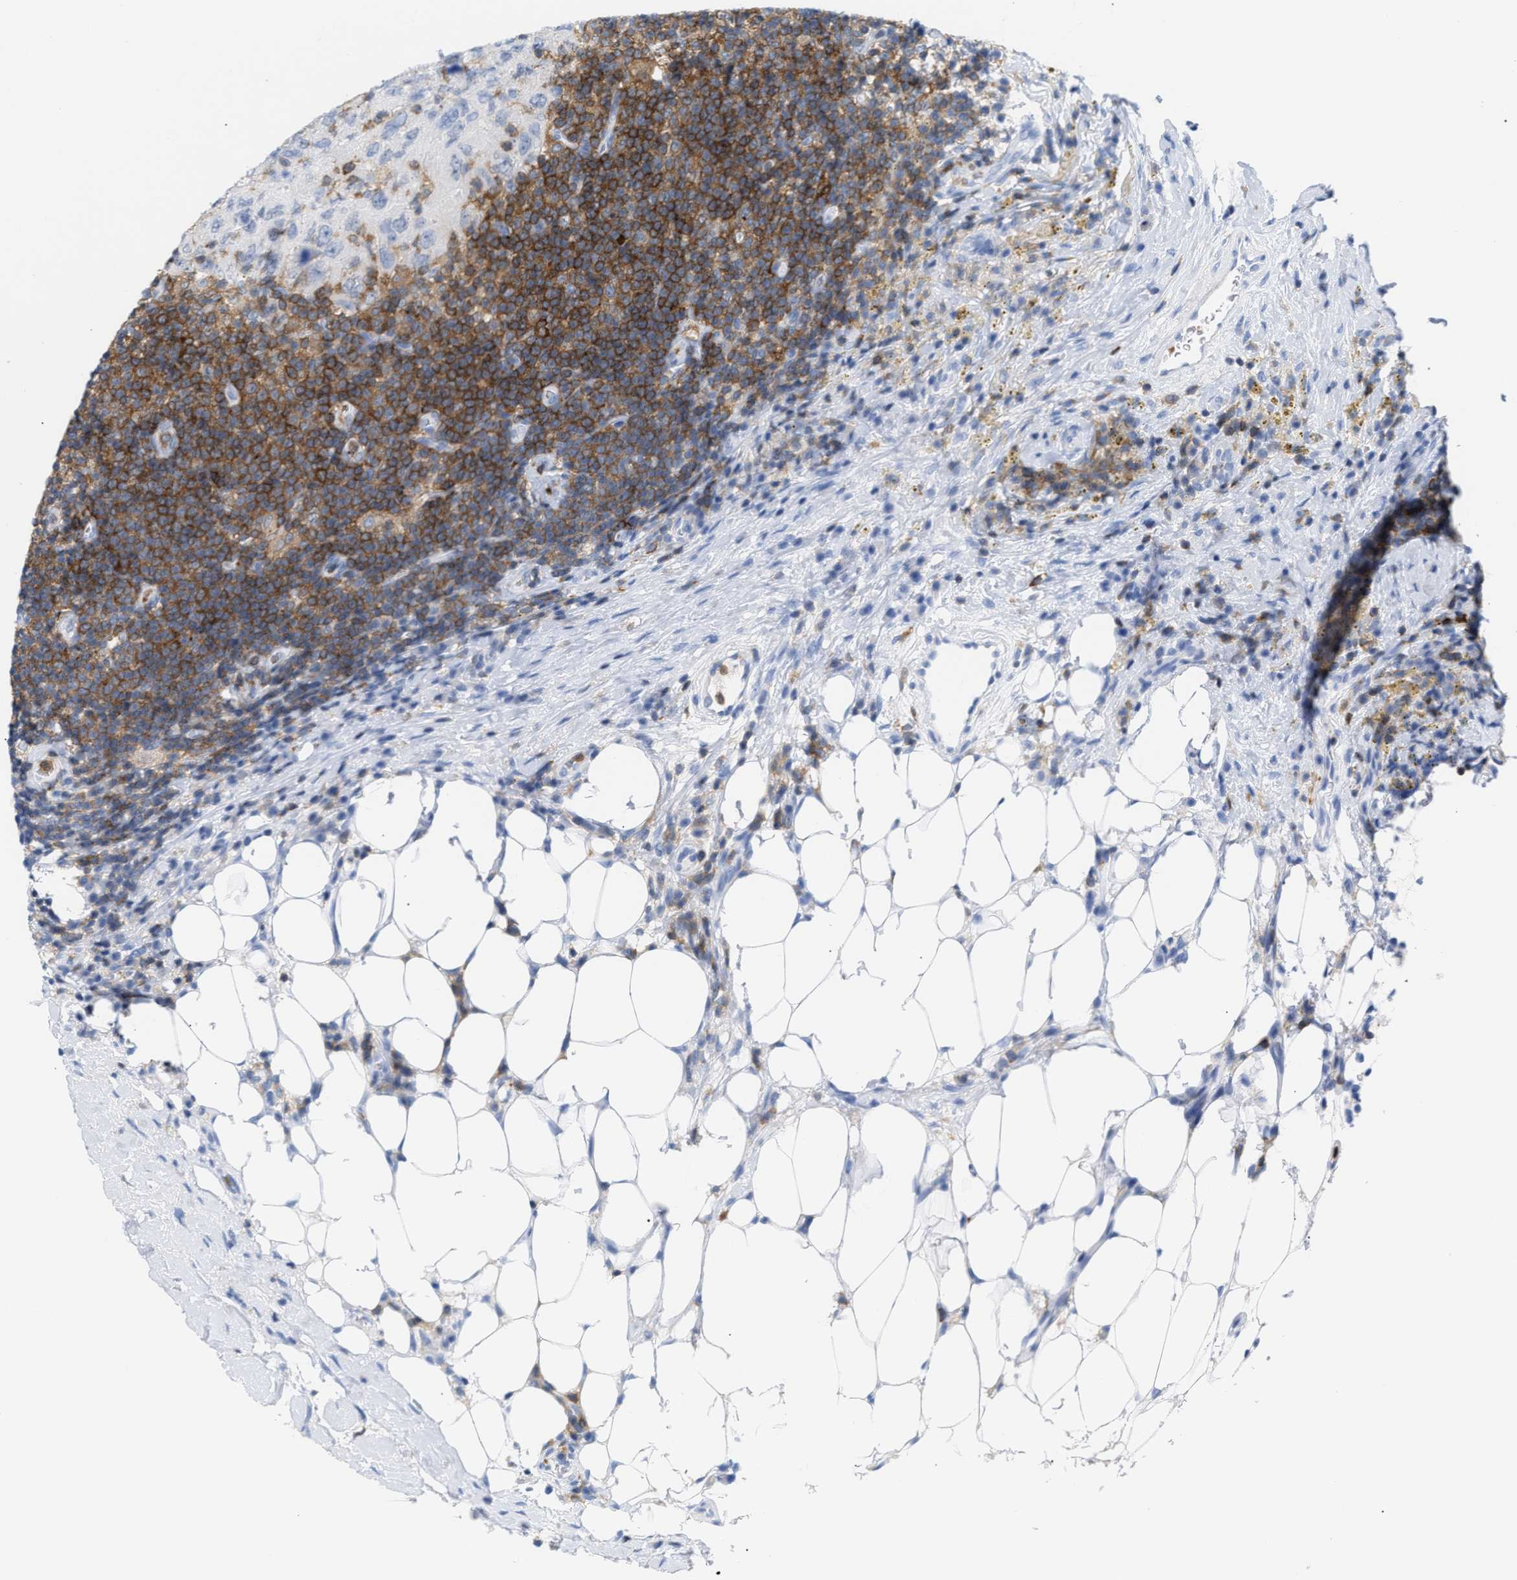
{"staining": {"intensity": "negative", "quantity": "none", "location": "none"}, "tissue": "breast cancer", "cell_type": "Tumor cells", "image_type": "cancer", "snomed": [{"axis": "morphology", "description": "Duct carcinoma"}, {"axis": "topography", "description": "Breast"}], "caption": "An IHC image of breast cancer is shown. There is no staining in tumor cells of breast cancer. (DAB (3,3'-diaminobenzidine) immunohistochemistry visualized using brightfield microscopy, high magnification).", "gene": "LCP1", "patient": {"sex": "female", "age": 37}}